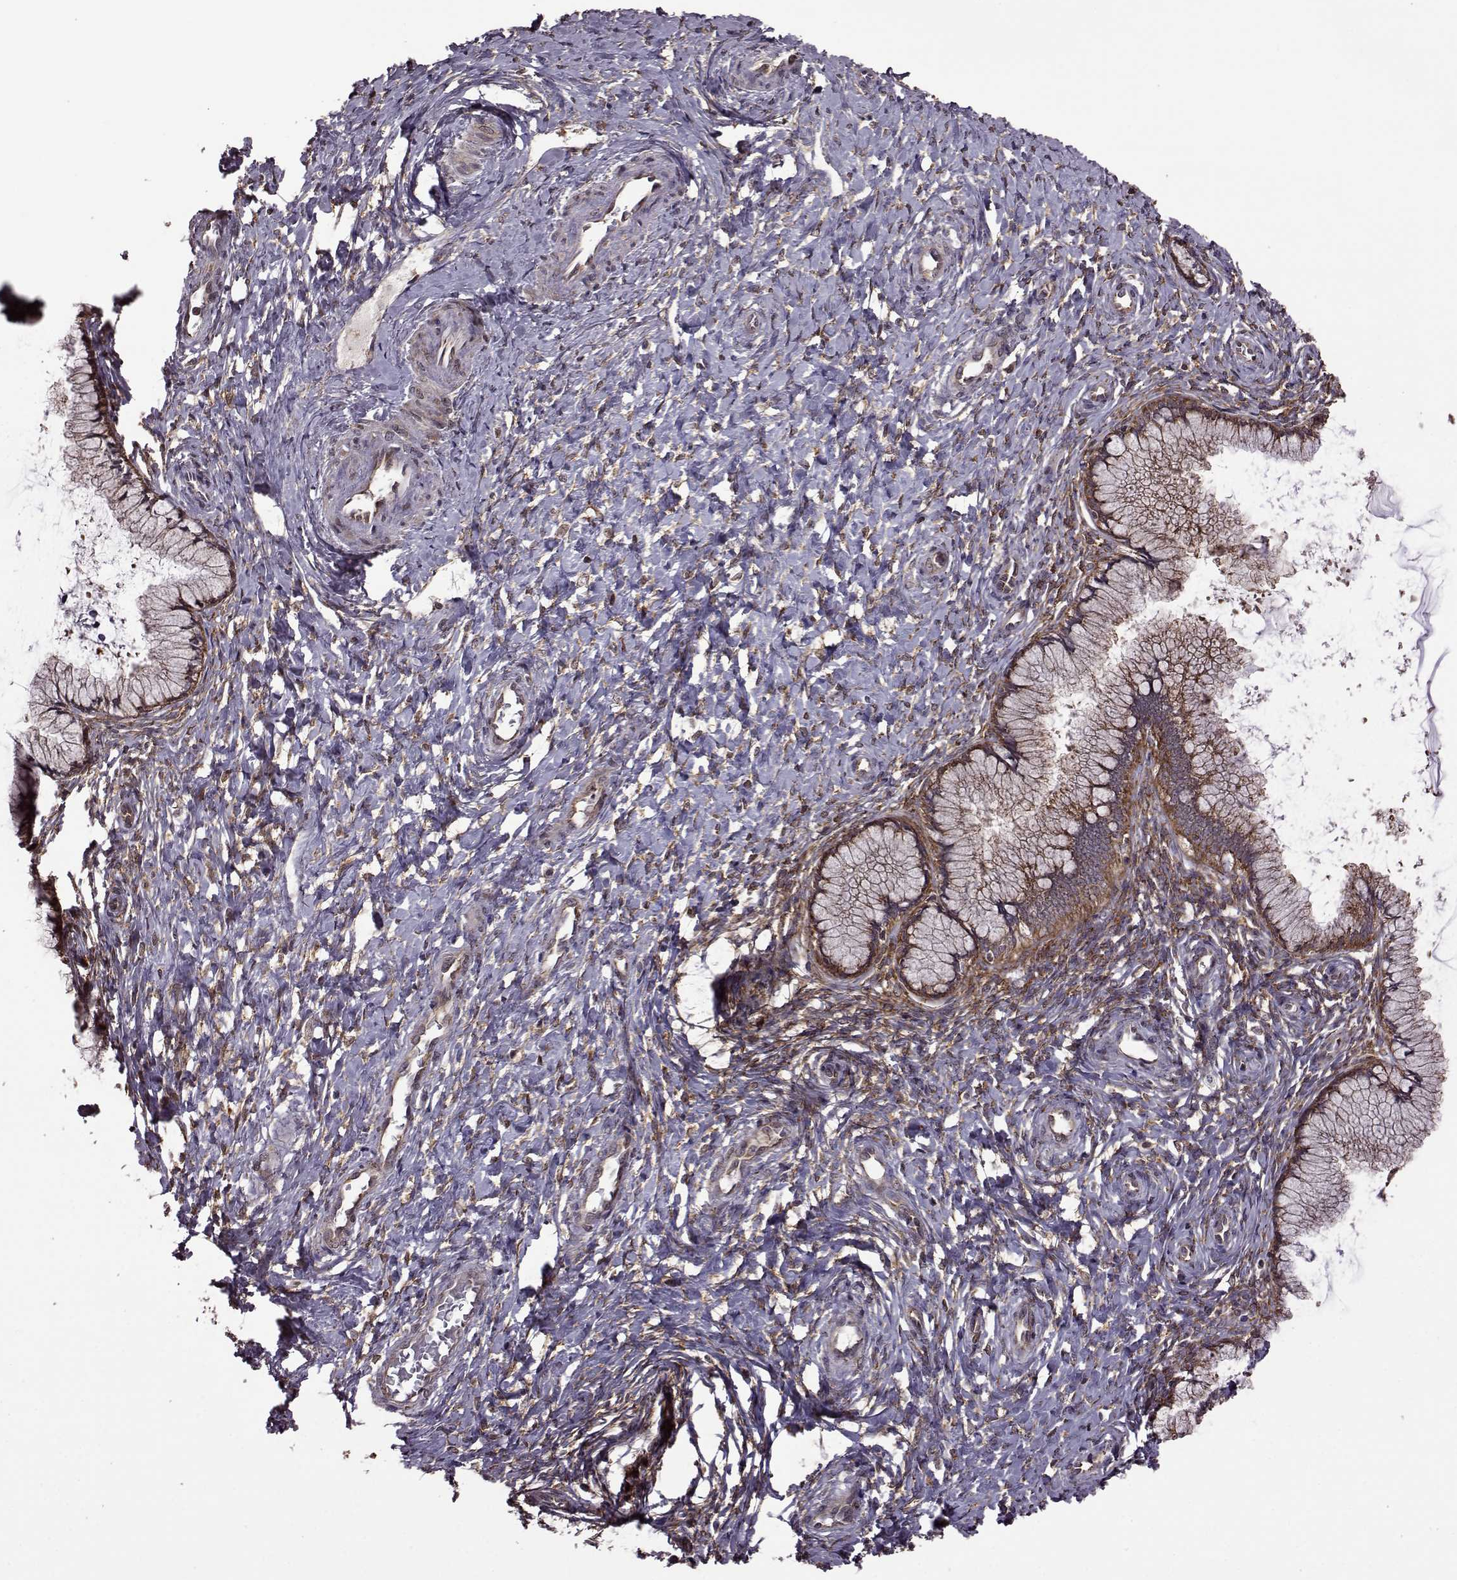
{"staining": {"intensity": "strong", "quantity": ">75%", "location": "cytoplasmic/membranous"}, "tissue": "cervix", "cell_type": "Glandular cells", "image_type": "normal", "snomed": [{"axis": "morphology", "description": "Normal tissue, NOS"}, {"axis": "topography", "description": "Cervix"}], "caption": "Protein analysis of unremarkable cervix exhibits strong cytoplasmic/membranous staining in about >75% of glandular cells. The protein of interest is shown in brown color, while the nuclei are stained blue.", "gene": "URI1", "patient": {"sex": "female", "age": 37}}